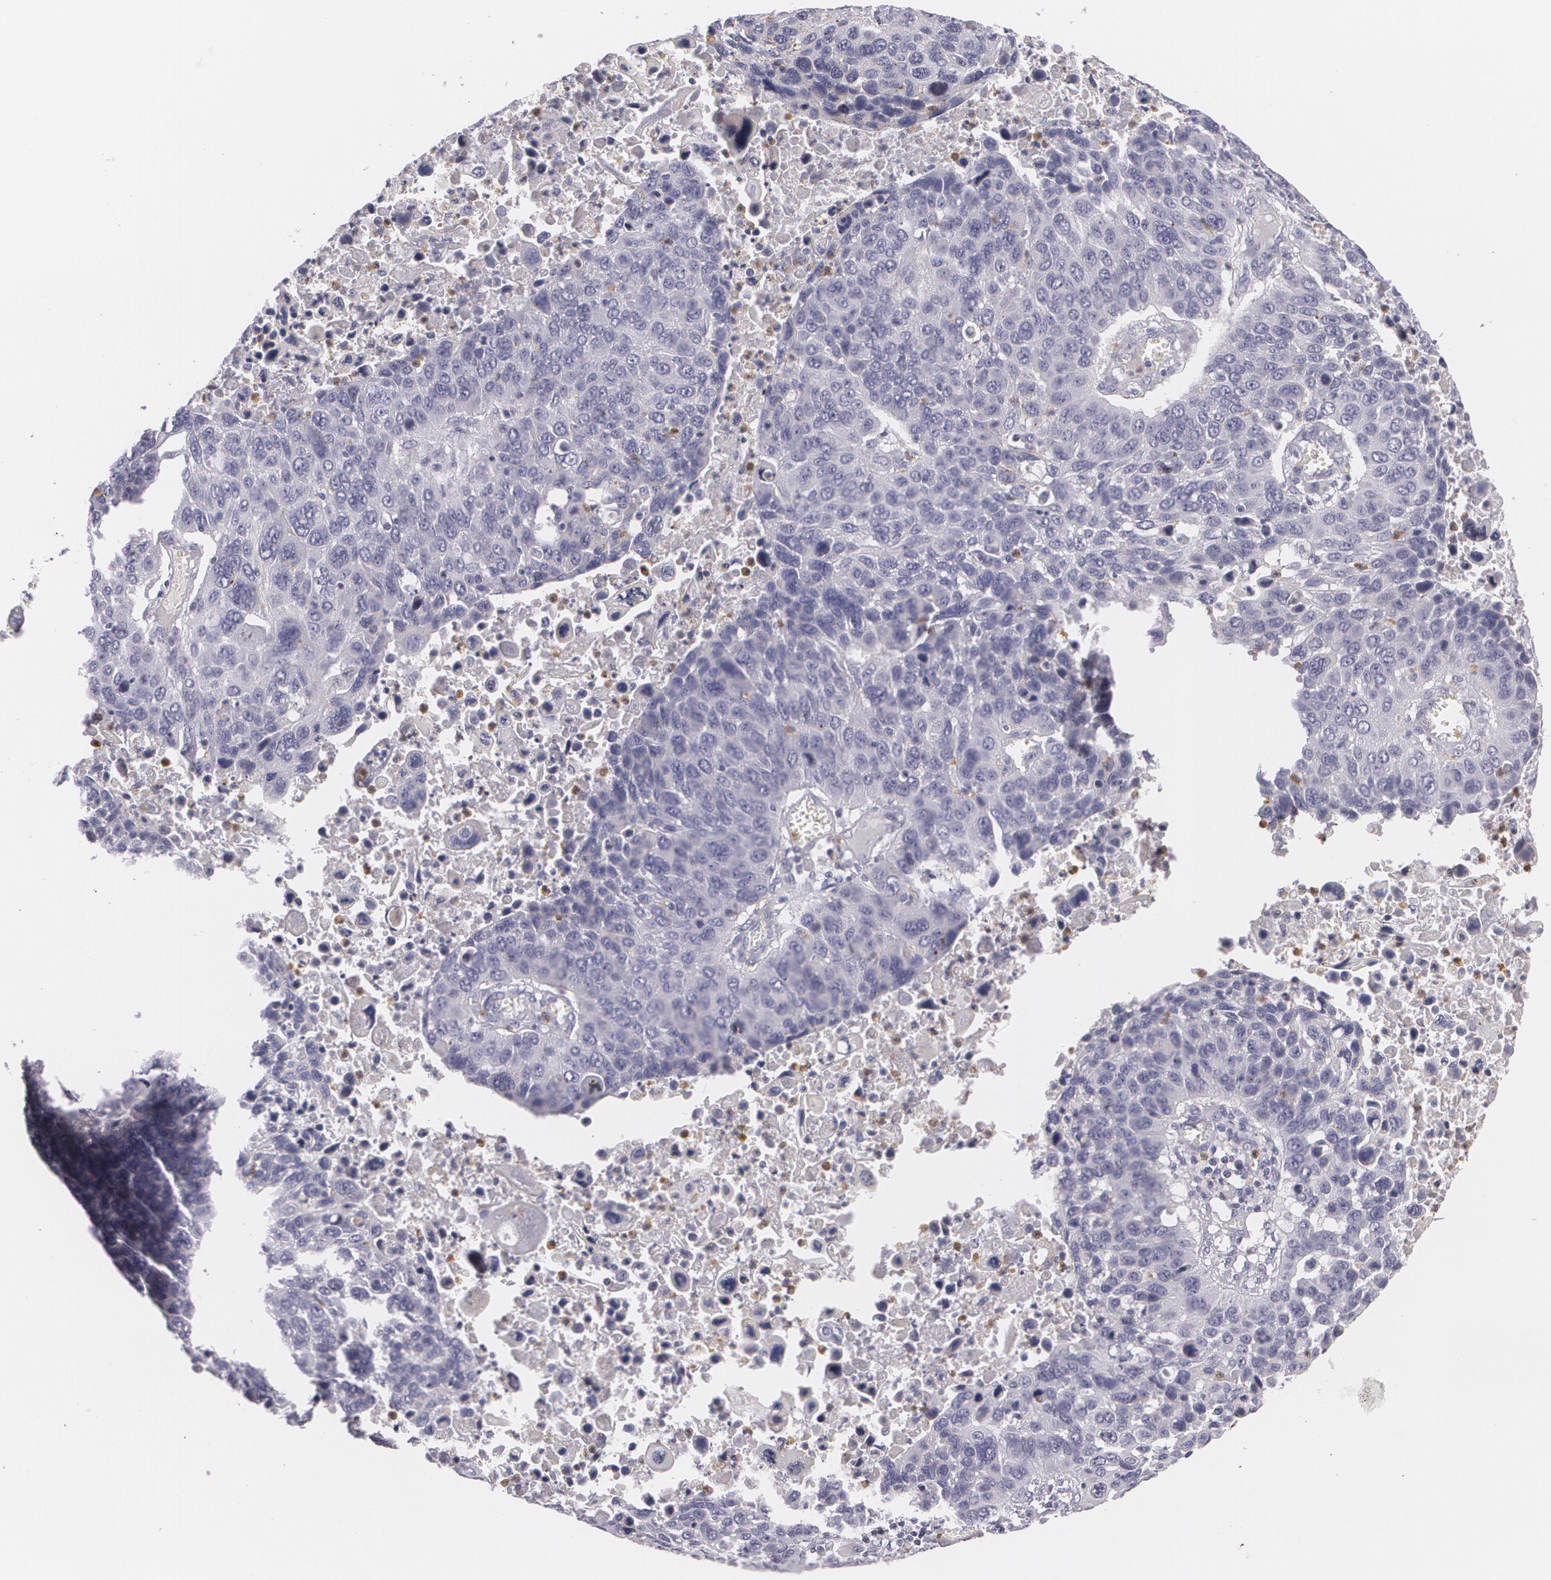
{"staining": {"intensity": "negative", "quantity": "none", "location": "none"}, "tissue": "lung cancer", "cell_type": "Tumor cells", "image_type": "cancer", "snomed": [{"axis": "morphology", "description": "Squamous cell carcinoma, NOS"}, {"axis": "topography", "description": "Lung"}], "caption": "Immunohistochemistry (IHC) of human squamous cell carcinoma (lung) shows no staining in tumor cells.", "gene": "FAM181A", "patient": {"sex": "male", "age": 68}}